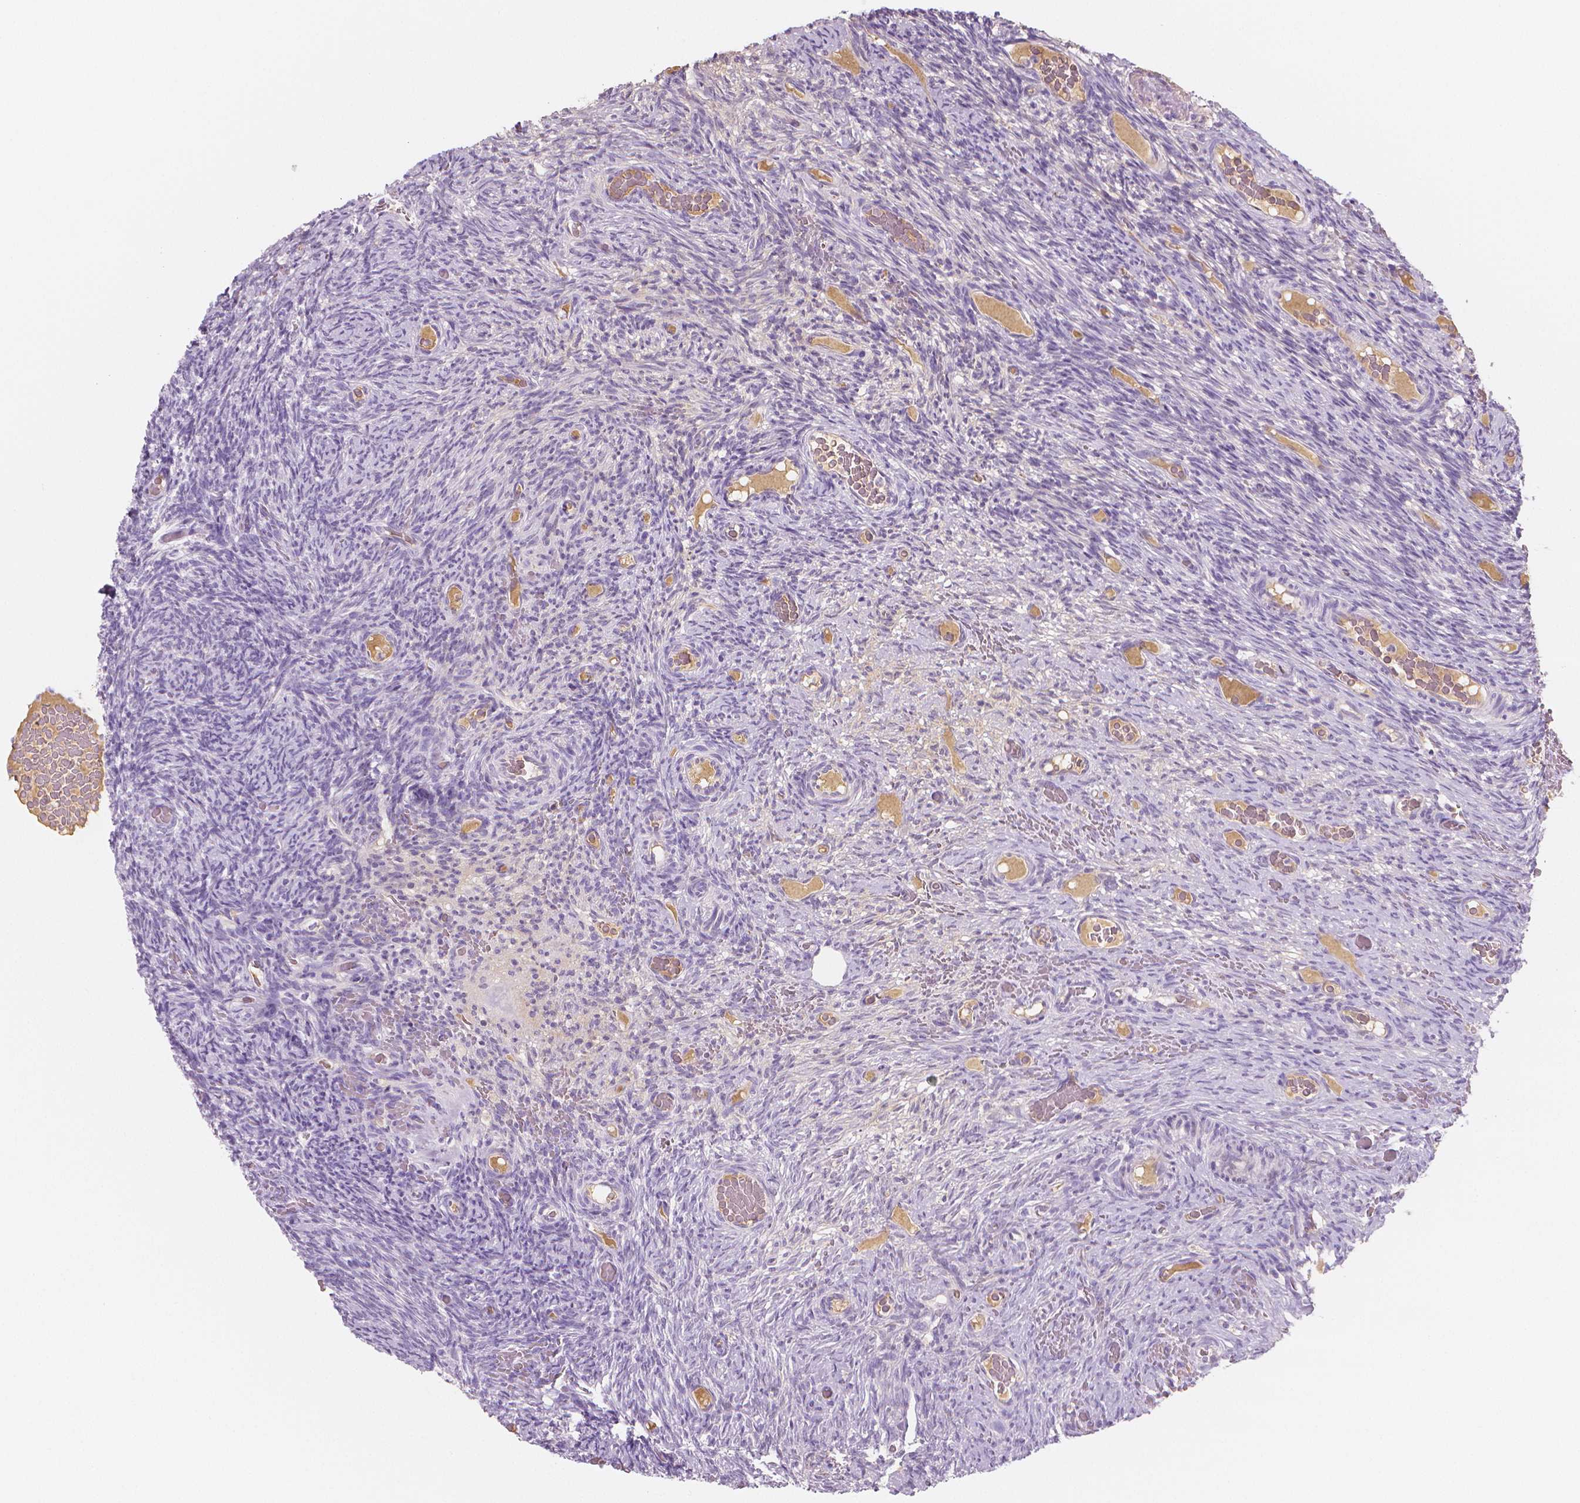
{"staining": {"intensity": "negative", "quantity": "none", "location": "none"}, "tissue": "ovary", "cell_type": "Ovarian stroma cells", "image_type": "normal", "snomed": [{"axis": "morphology", "description": "Normal tissue, NOS"}, {"axis": "topography", "description": "Ovary"}], "caption": "The image reveals no significant staining in ovarian stroma cells of ovary. The staining was performed using DAB to visualize the protein expression in brown, while the nuclei were stained in blue with hematoxylin (Magnification: 20x).", "gene": "APOA4", "patient": {"sex": "female", "age": 34}}